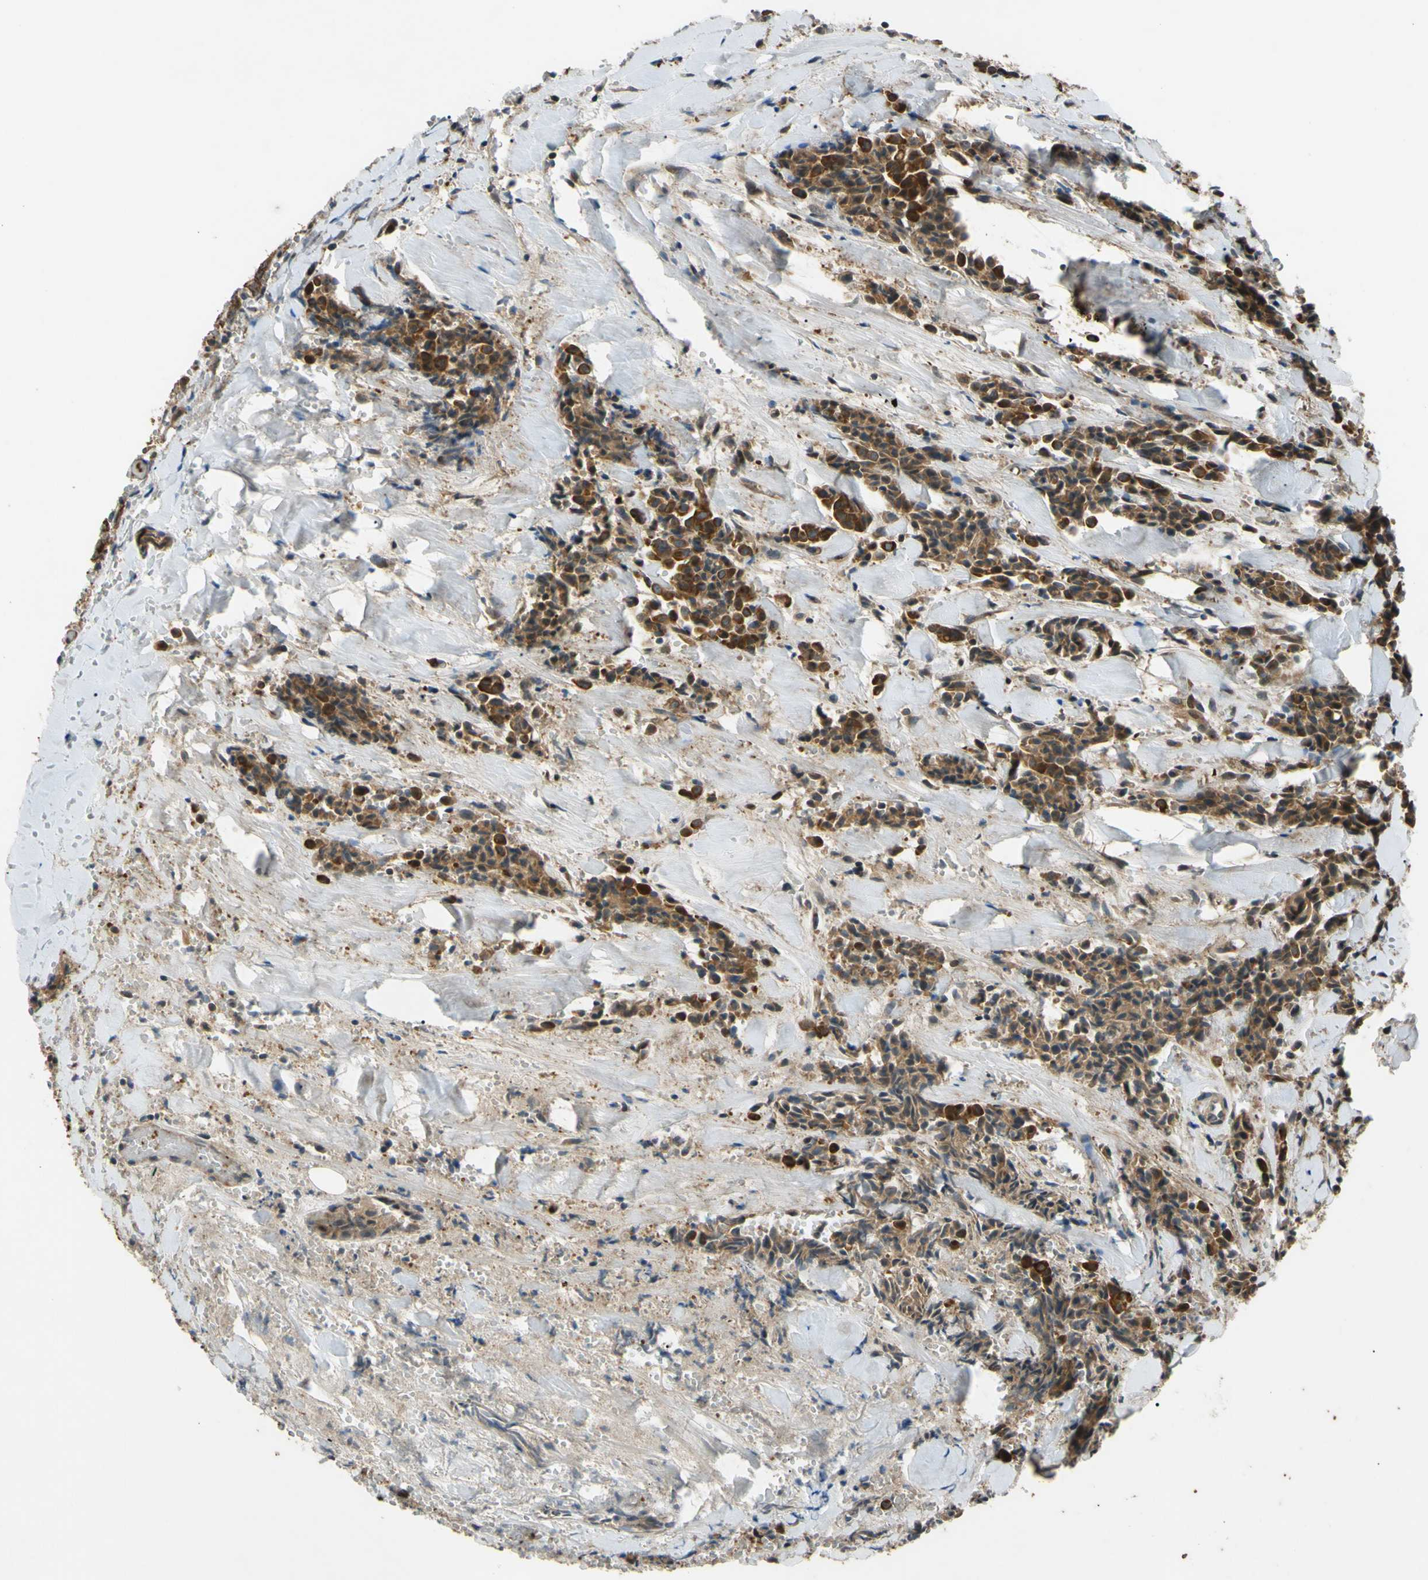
{"staining": {"intensity": "strong", "quantity": ">75%", "location": "cytoplasmic/membranous,nuclear"}, "tissue": "head and neck cancer", "cell_type": "Tumor cells", "image_type": "cancer", "snomed": [{"axis": "morphology", "description": "Adenocarcinoma, NOS"}, {"axis": "topography", "description": "Salivary gland"}, {"axis": "topography", "description": "Head-Neck"}], "caption": "The micrograph exhibits immunohistochemical staining of head and neck cancer (adenocarcinoma). There is strong cytoplasmic/membranous and nuclear staining is identified in about >75% of tumor cells.", "gene": "FLII", "patient": {"sex": "female", "age": 59}}